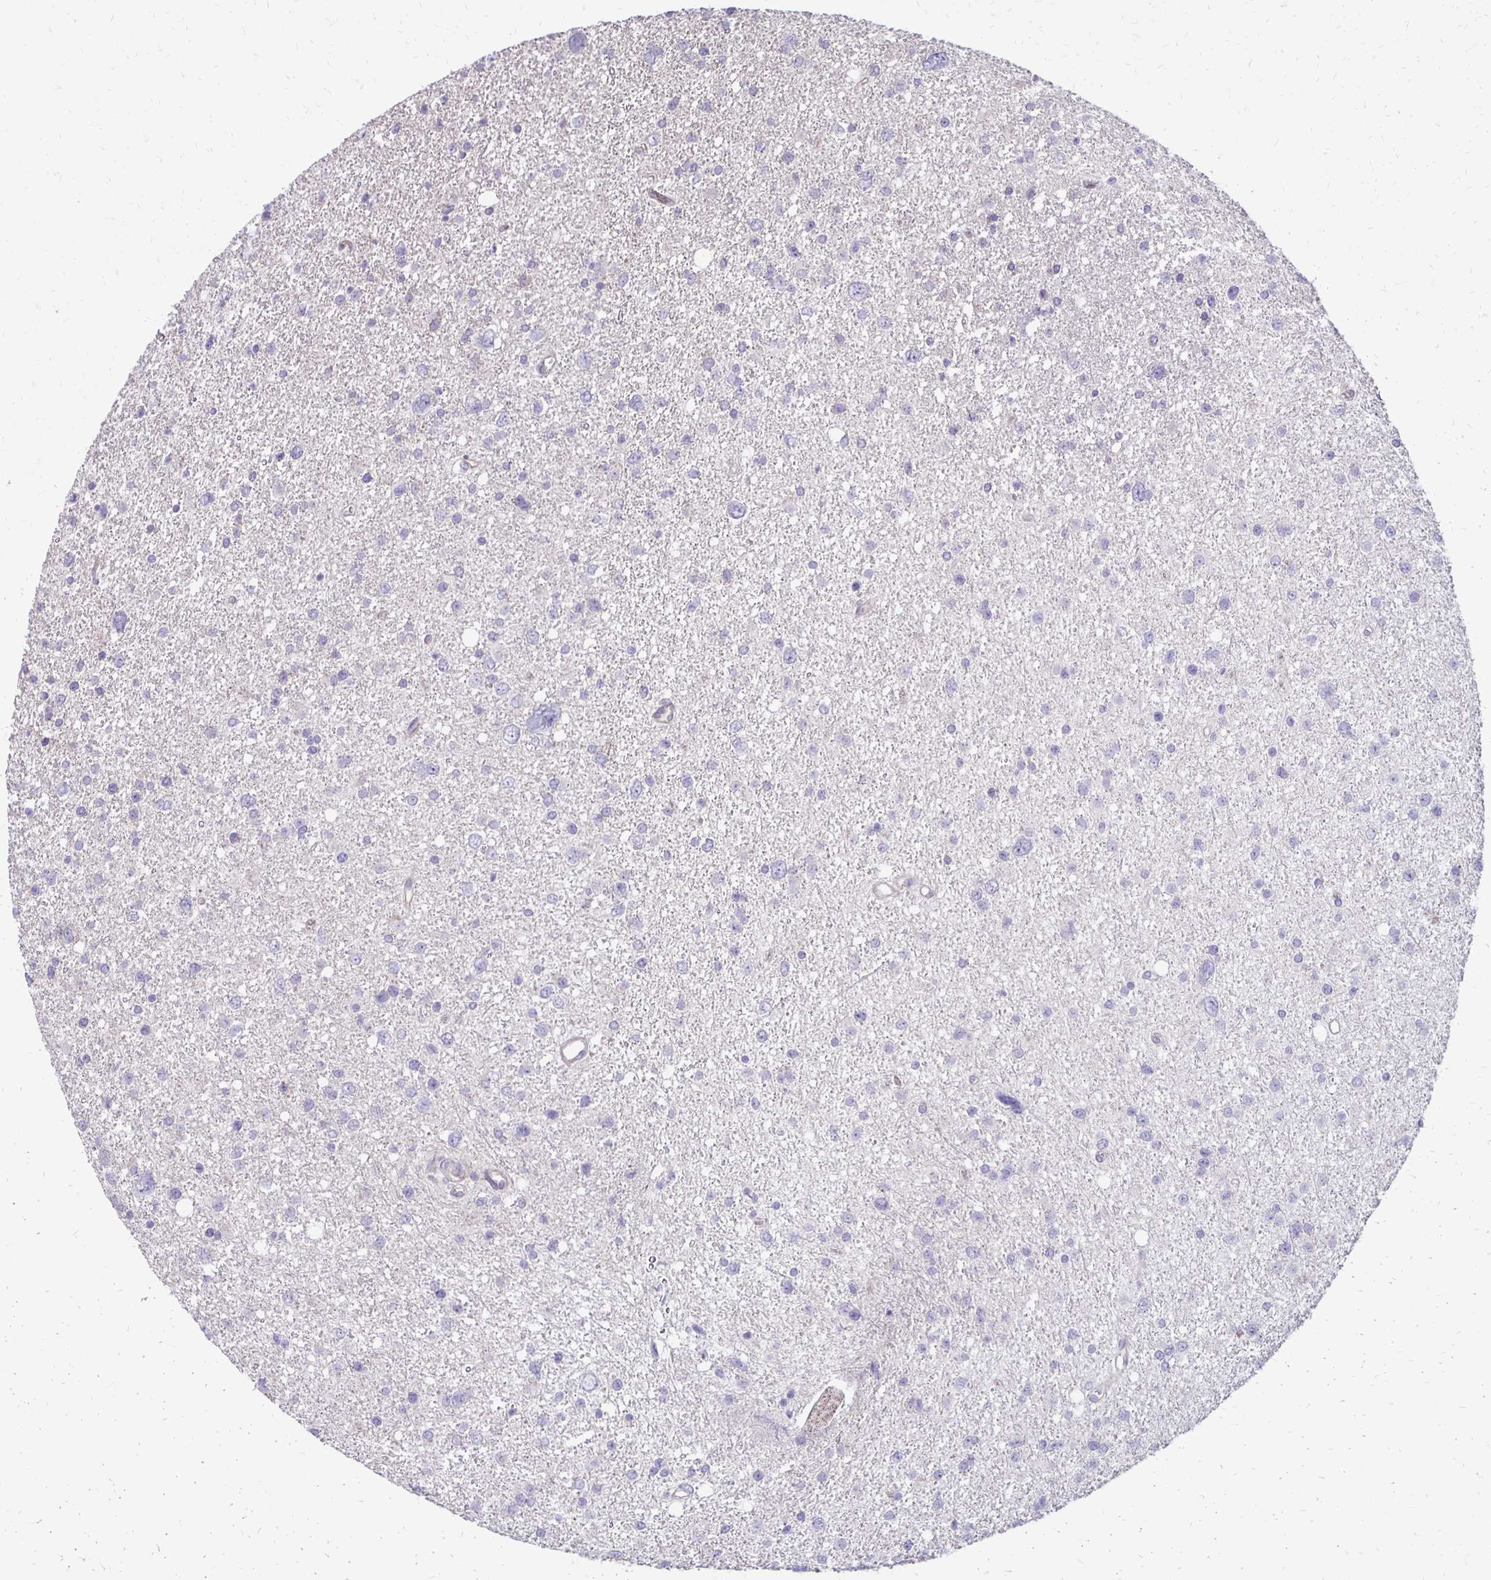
{"staining": {"intensity": "negative", "quantity": "none", "location": "none"}, "tissue": "glioma", "cell_type": "Tumor cells", "image_type": "cancer", "snomed": [{"axis": "morphology", "description": "Glioma, malignant, Low grade"}, {"axis": "topography", "description": "Brain"}], "caption": "There is no significant staining in tumor cells of glioma.", "gene": "KATNBL1", "patient": {"sex": "female", "age": 55}}